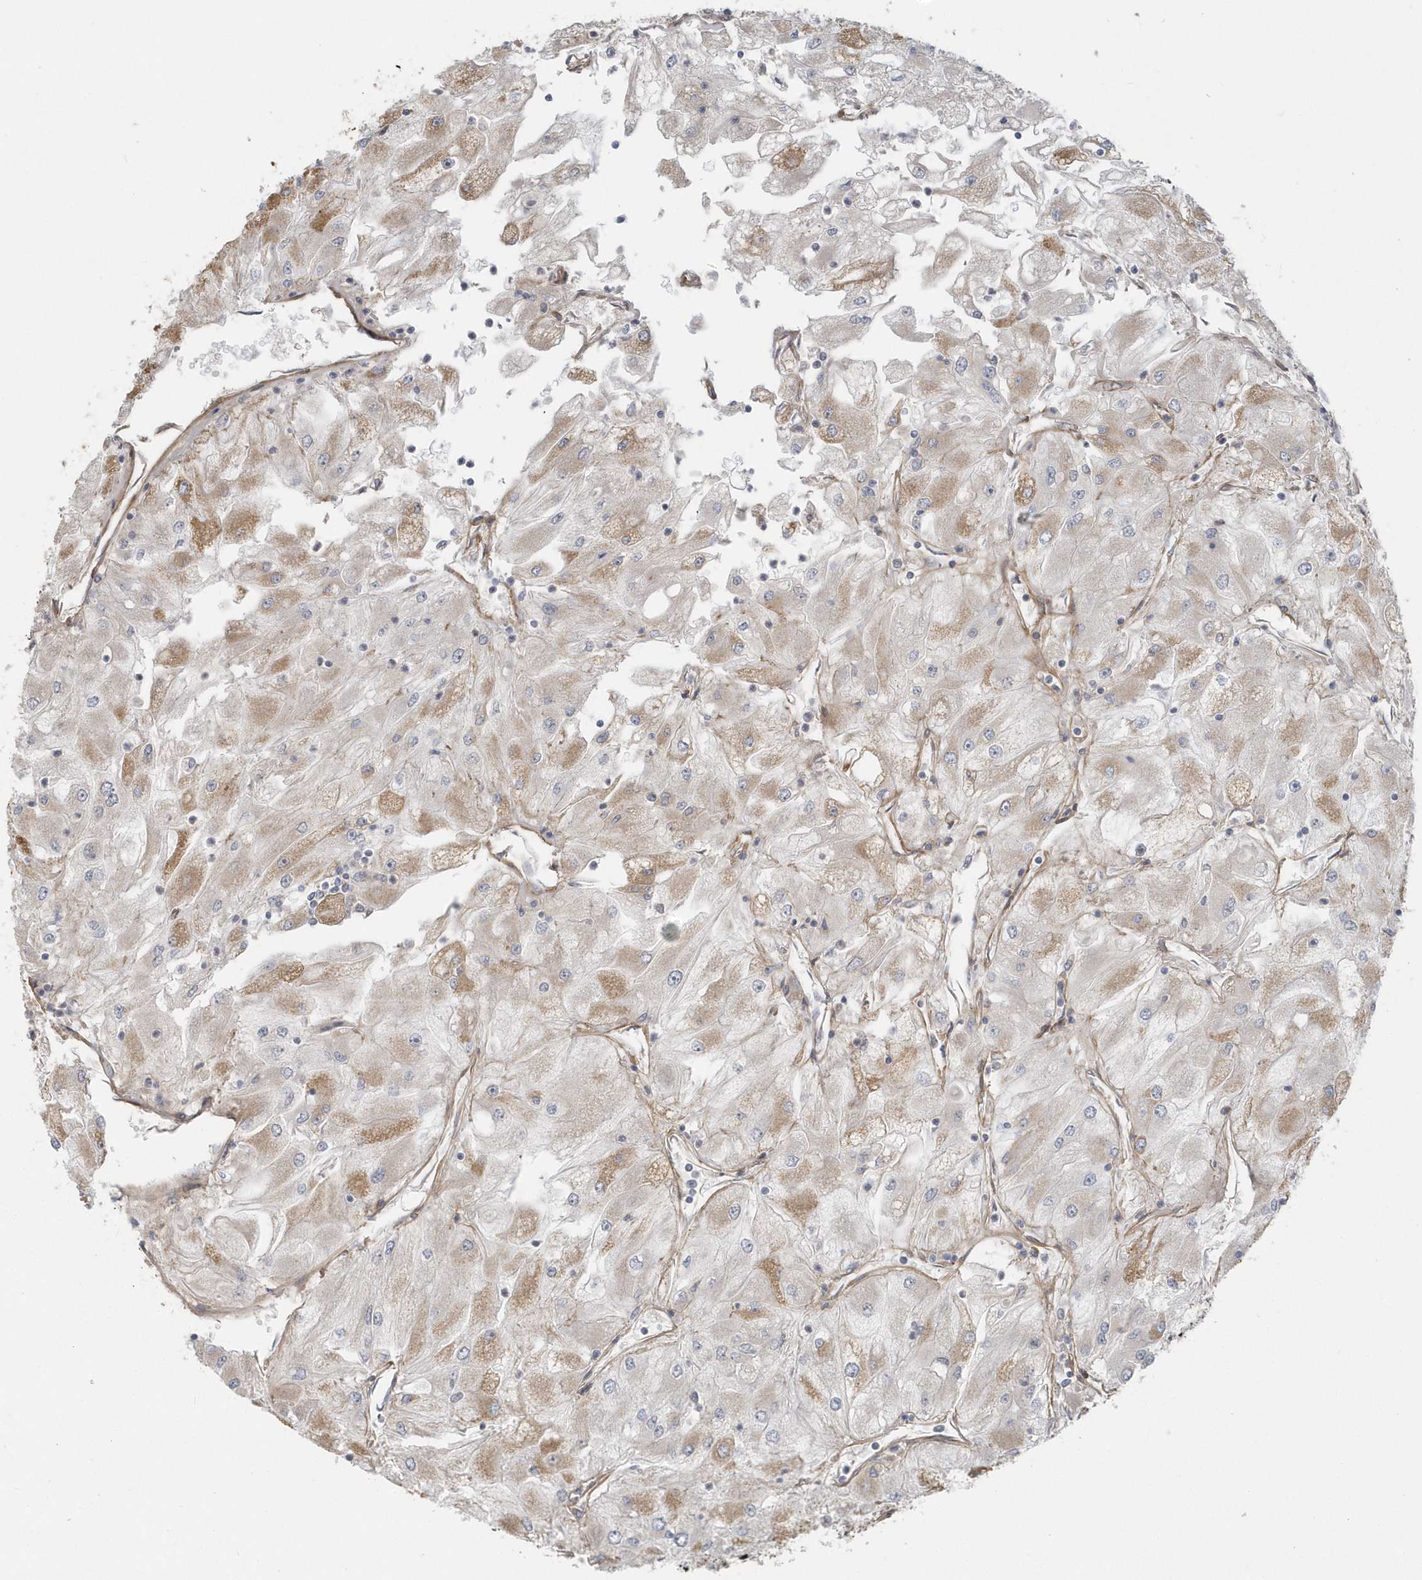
{"staining": {"intensity": "moderate", "quantity": "<25%", "location": "cytoplasmic/membranous"}, "tissue": "renal cancer", "cell_type": "Tumor cells", "image_type": "cancer", "snomed": [{"axis": "morphology", "description": "Adenocarcinoma, NOS"}, {"axis": "topography", "description": "Kidney"}], "caption": "Immunohistochemistry (IHC) (DAB) staining of human renal adenocarcinoma reveals moderate cytoplasmic/membranous protein staining in approximately <25% of tumor cells. (DAB (3,3'-diaminobenzidine) IHC, brown staining for protein, blue staining for nuclei).", "gene": "ACTR1A", "patient": {"sex": "male", "age": 80}}